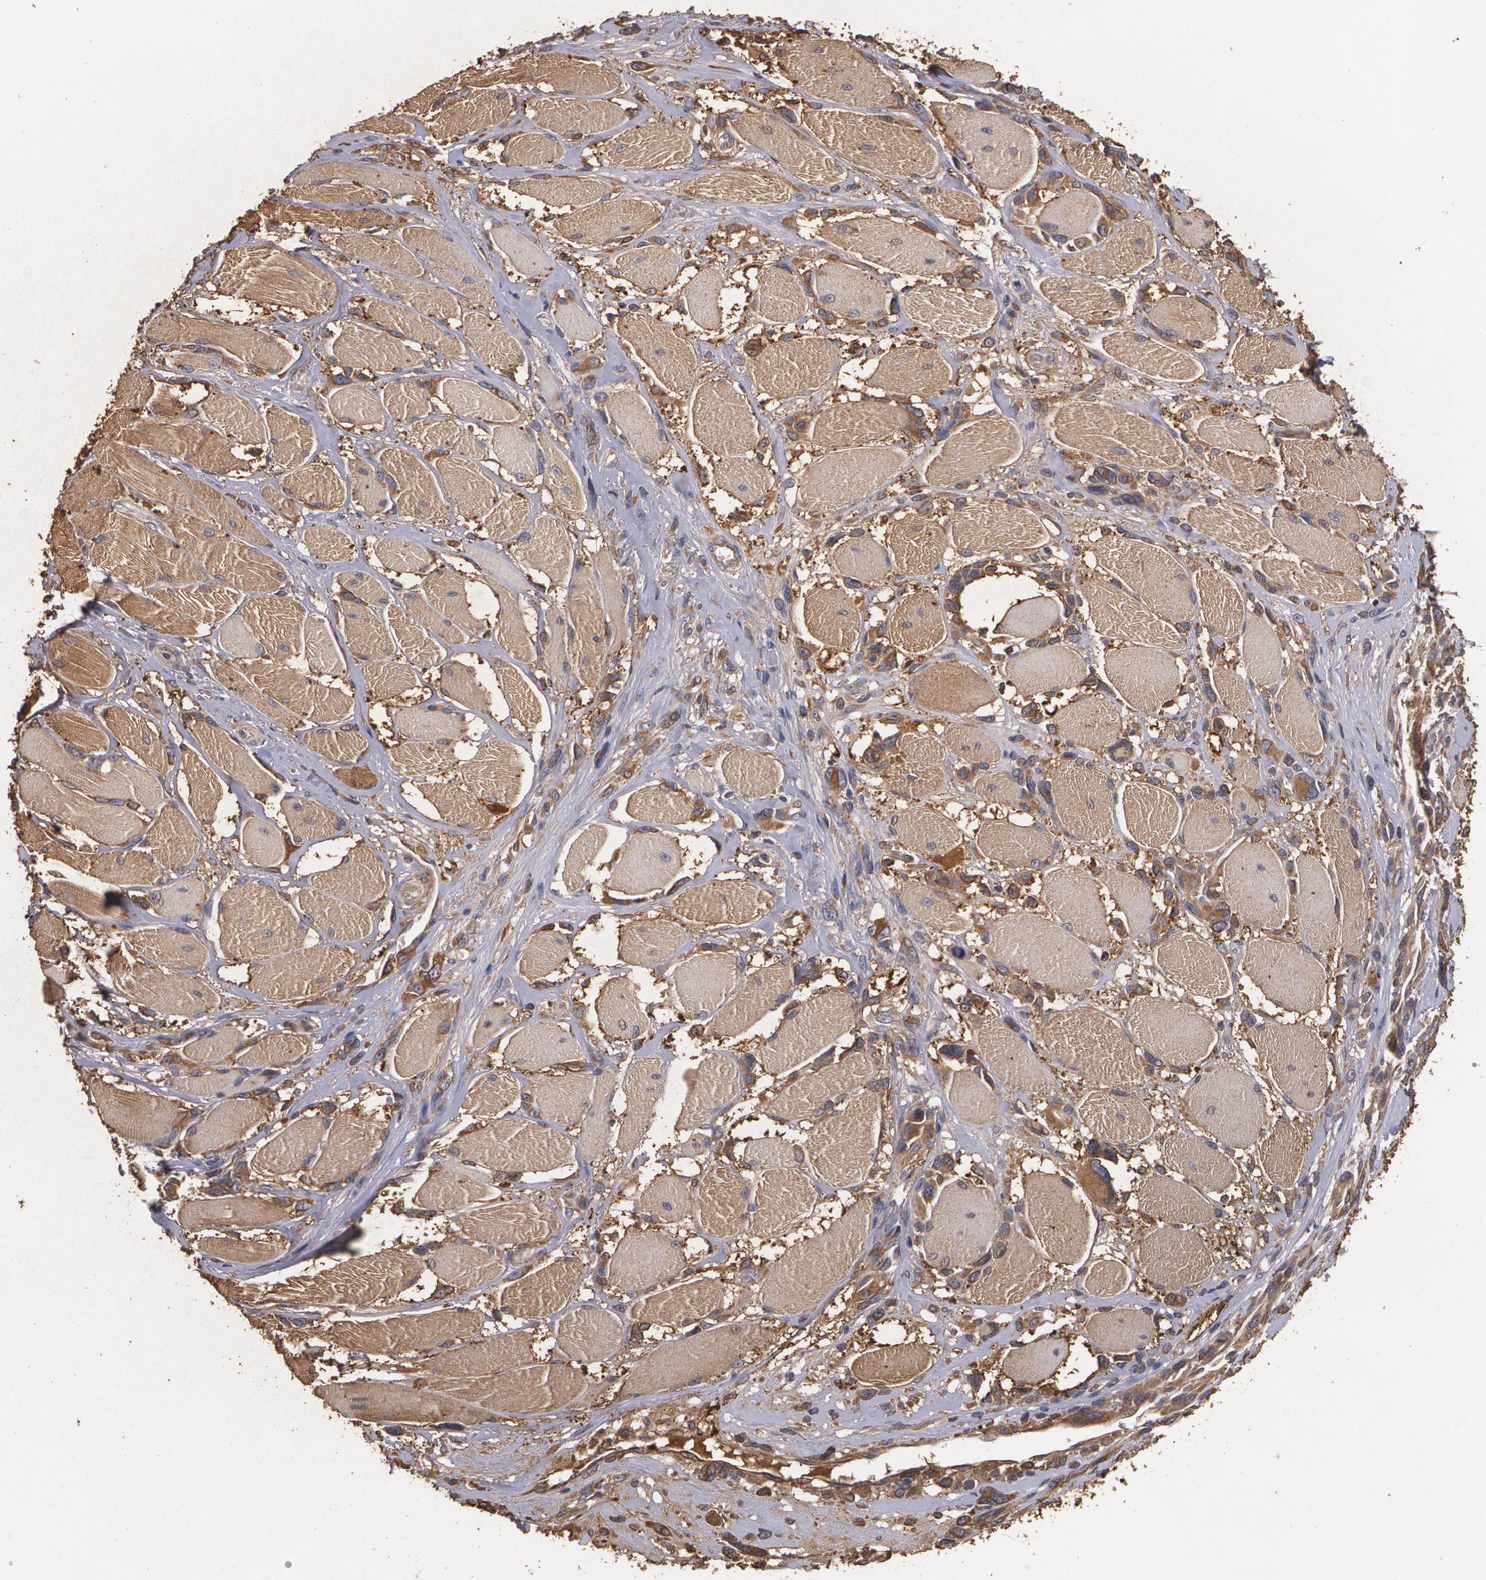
{"staining": {"intensity": "weak", "quantity": ">75%", "location": "cytoplasmic/membranous"}, "tissue": "melanoma", "cell_type": "Tumor cells", "image_type": "cancer", "snomed": [{"axis": "morphology", "description": "Malignant melanoma, NOS"}, {"axis": "topography", "description": "Skin"}], "caption": "Human malignant melanoma stained with a brown dye shows weak cytoplasmic/membranous positive expression in approximately >75% of tumor cells.", "gene": "PON1", "patient": {"sex": "male", "age": 91}}